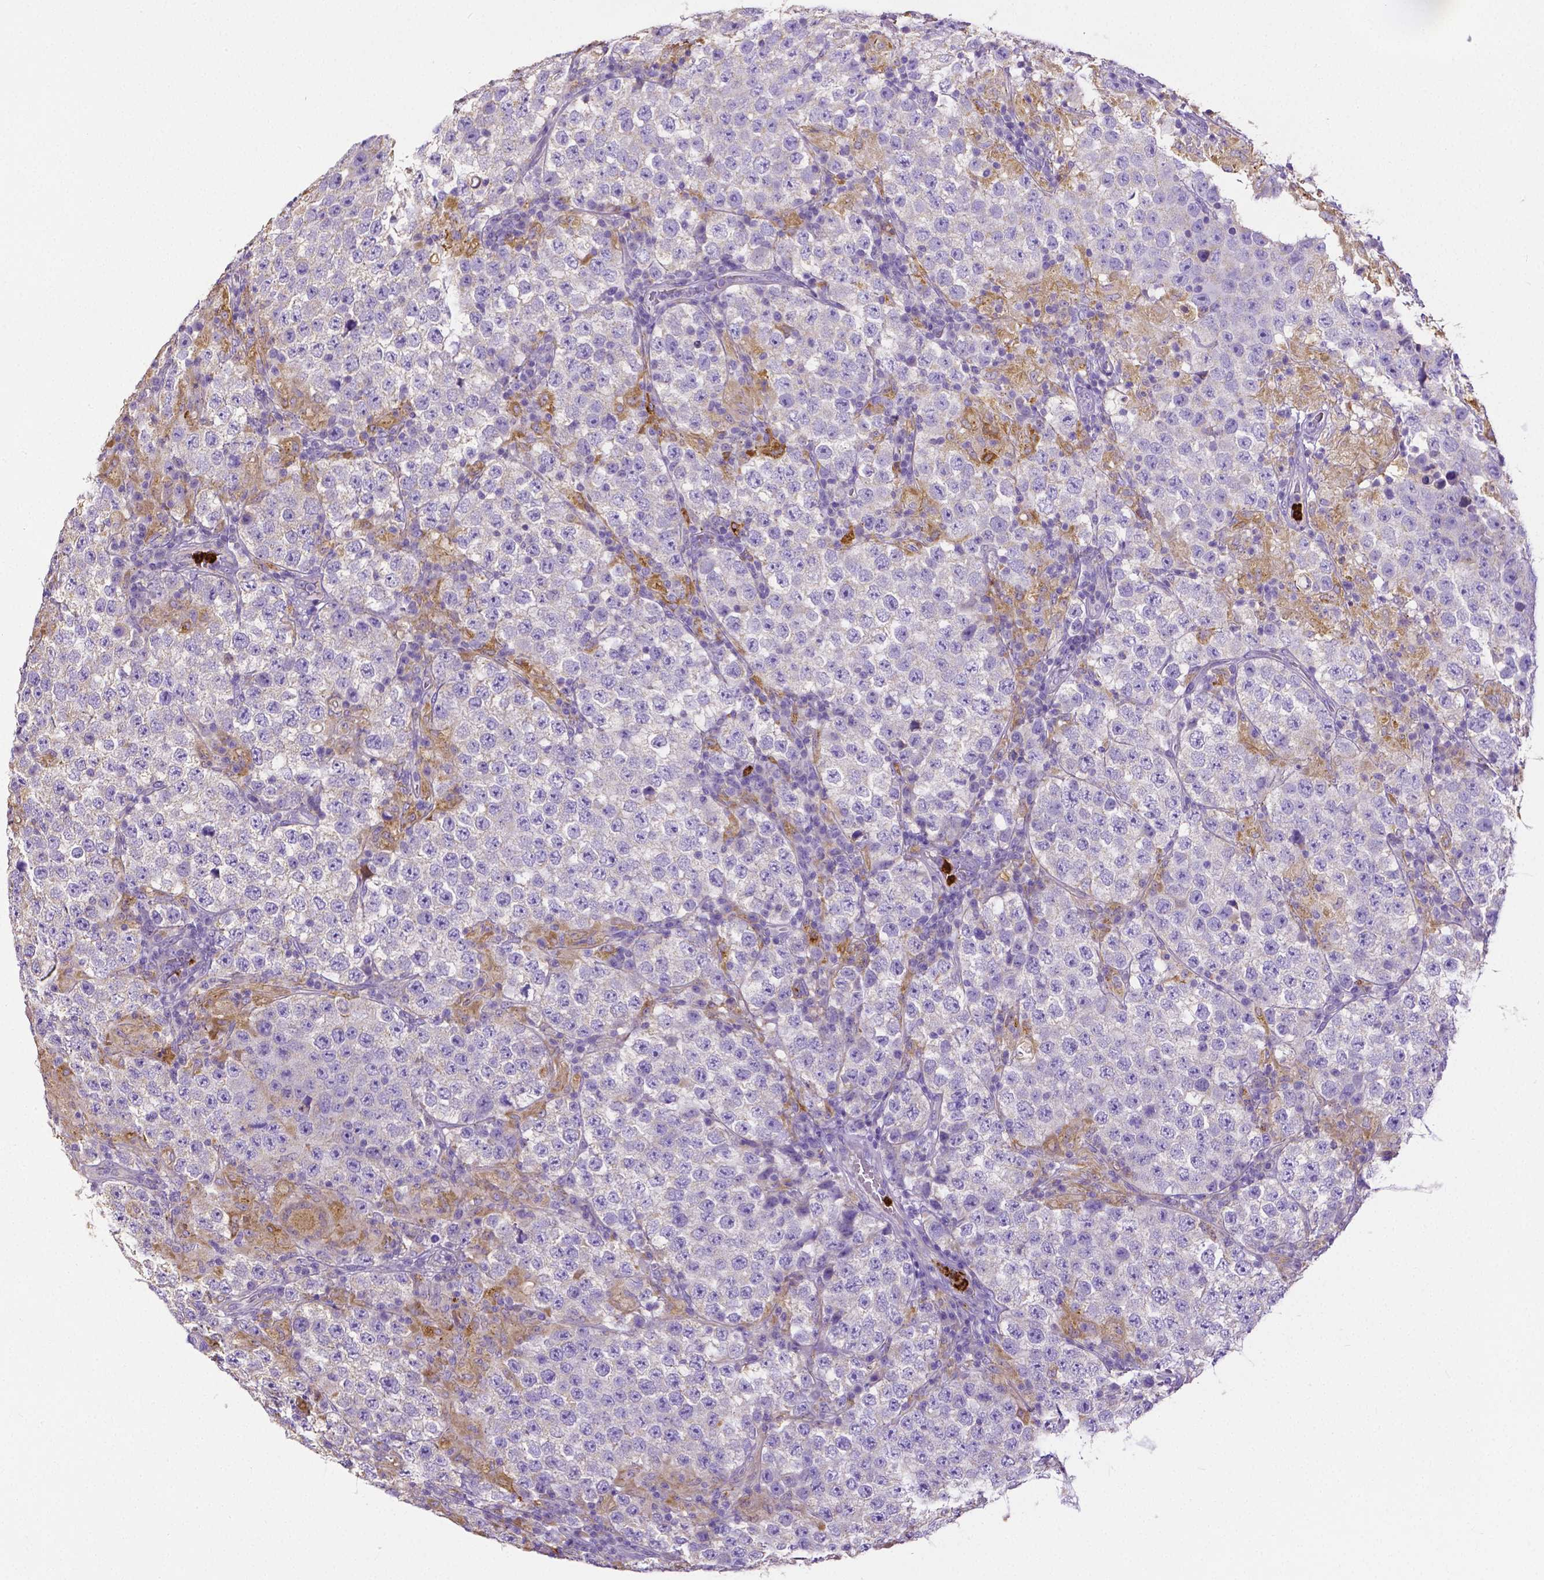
{"staining": {"intensity": "negative", "quantity": "none", "location": "none"}, "tissue": "testis cancer", "cell_type": "Tumor cells", "image_type": "cancer", "snomed": [{"axis": "morphology", "description": "Seminoma, NOS"}, {"axis": "morphology", "description": "Carcinoma, Embryonal, NOS"}, {"axis": "topography", "description": "Testis"}], "caption": "DAB (3,3'-diaminobenzidine) immunohistochemical staining of human testis cancer (seminoma) exhibits no significant expression in tumor cells. (DAB immunohistochemistry with hematoxylin counter stain).", "gene": "MMP9", "patient": {"sex": "male", "age": 41}}